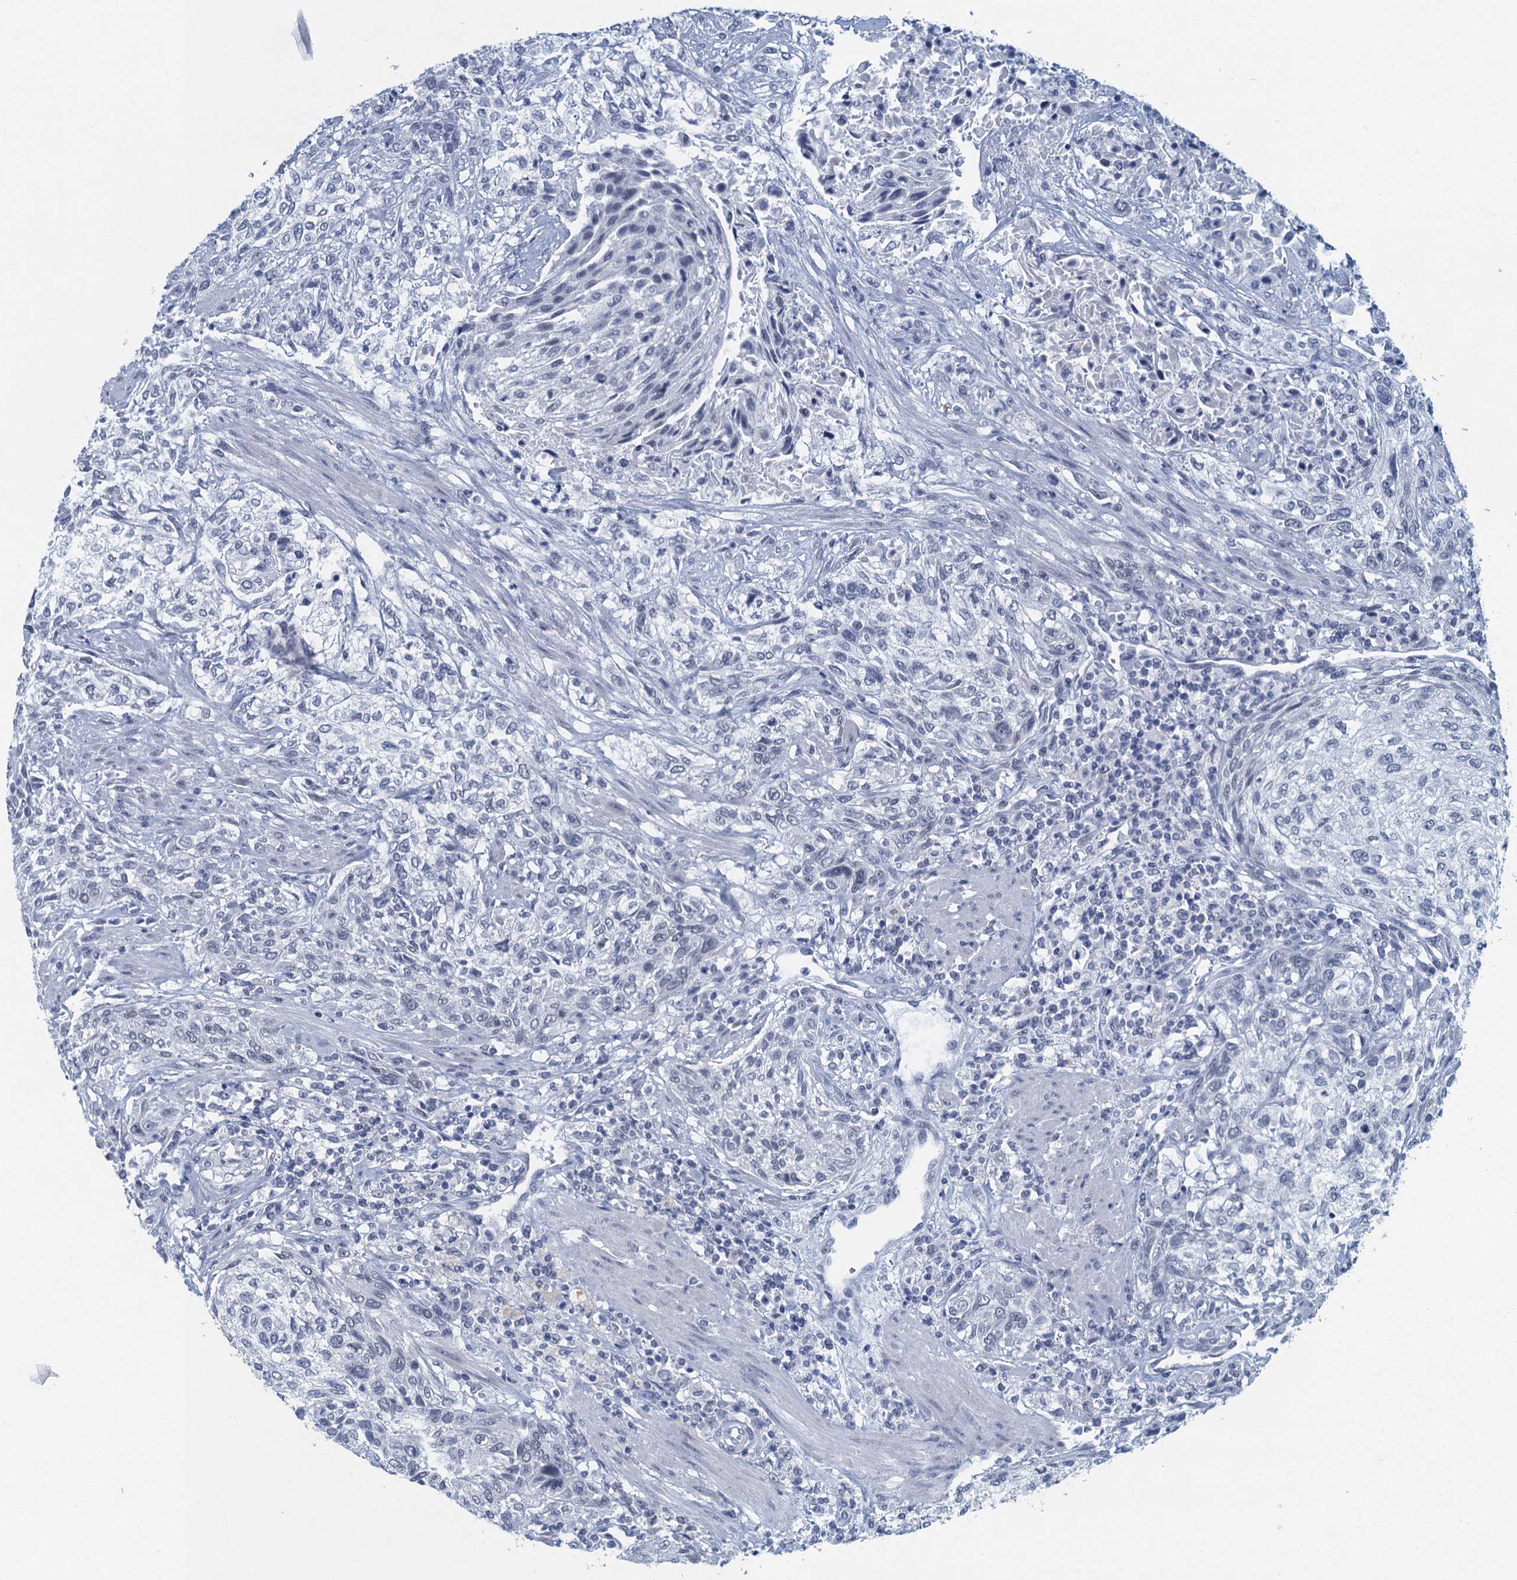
{"staining": {"intensity": "negative", "quantity": "none", "location": "none"}, "tissue": "urothelial cancer", "cell_type": "Tumor cells", "image_type": "cancer", "snomed": [{"axis": "morphology", "description": "Normal tissue, NOS"}, {"axis": "morphology", "description": "Urothelial carcinoma, NOS"}, {"axis": "topography", "description": "Urinary bladder"}, {"axis": "topography", "description": "Peripheral nerve tissue"}], "caption": "Tumor cells show no significant expression in urothelial cancer. (Brightfield microscopy of DAB IHC at high magnification).", "gene": "ENSG00000131152", "patient": {"sex": "male", "age": 35}}